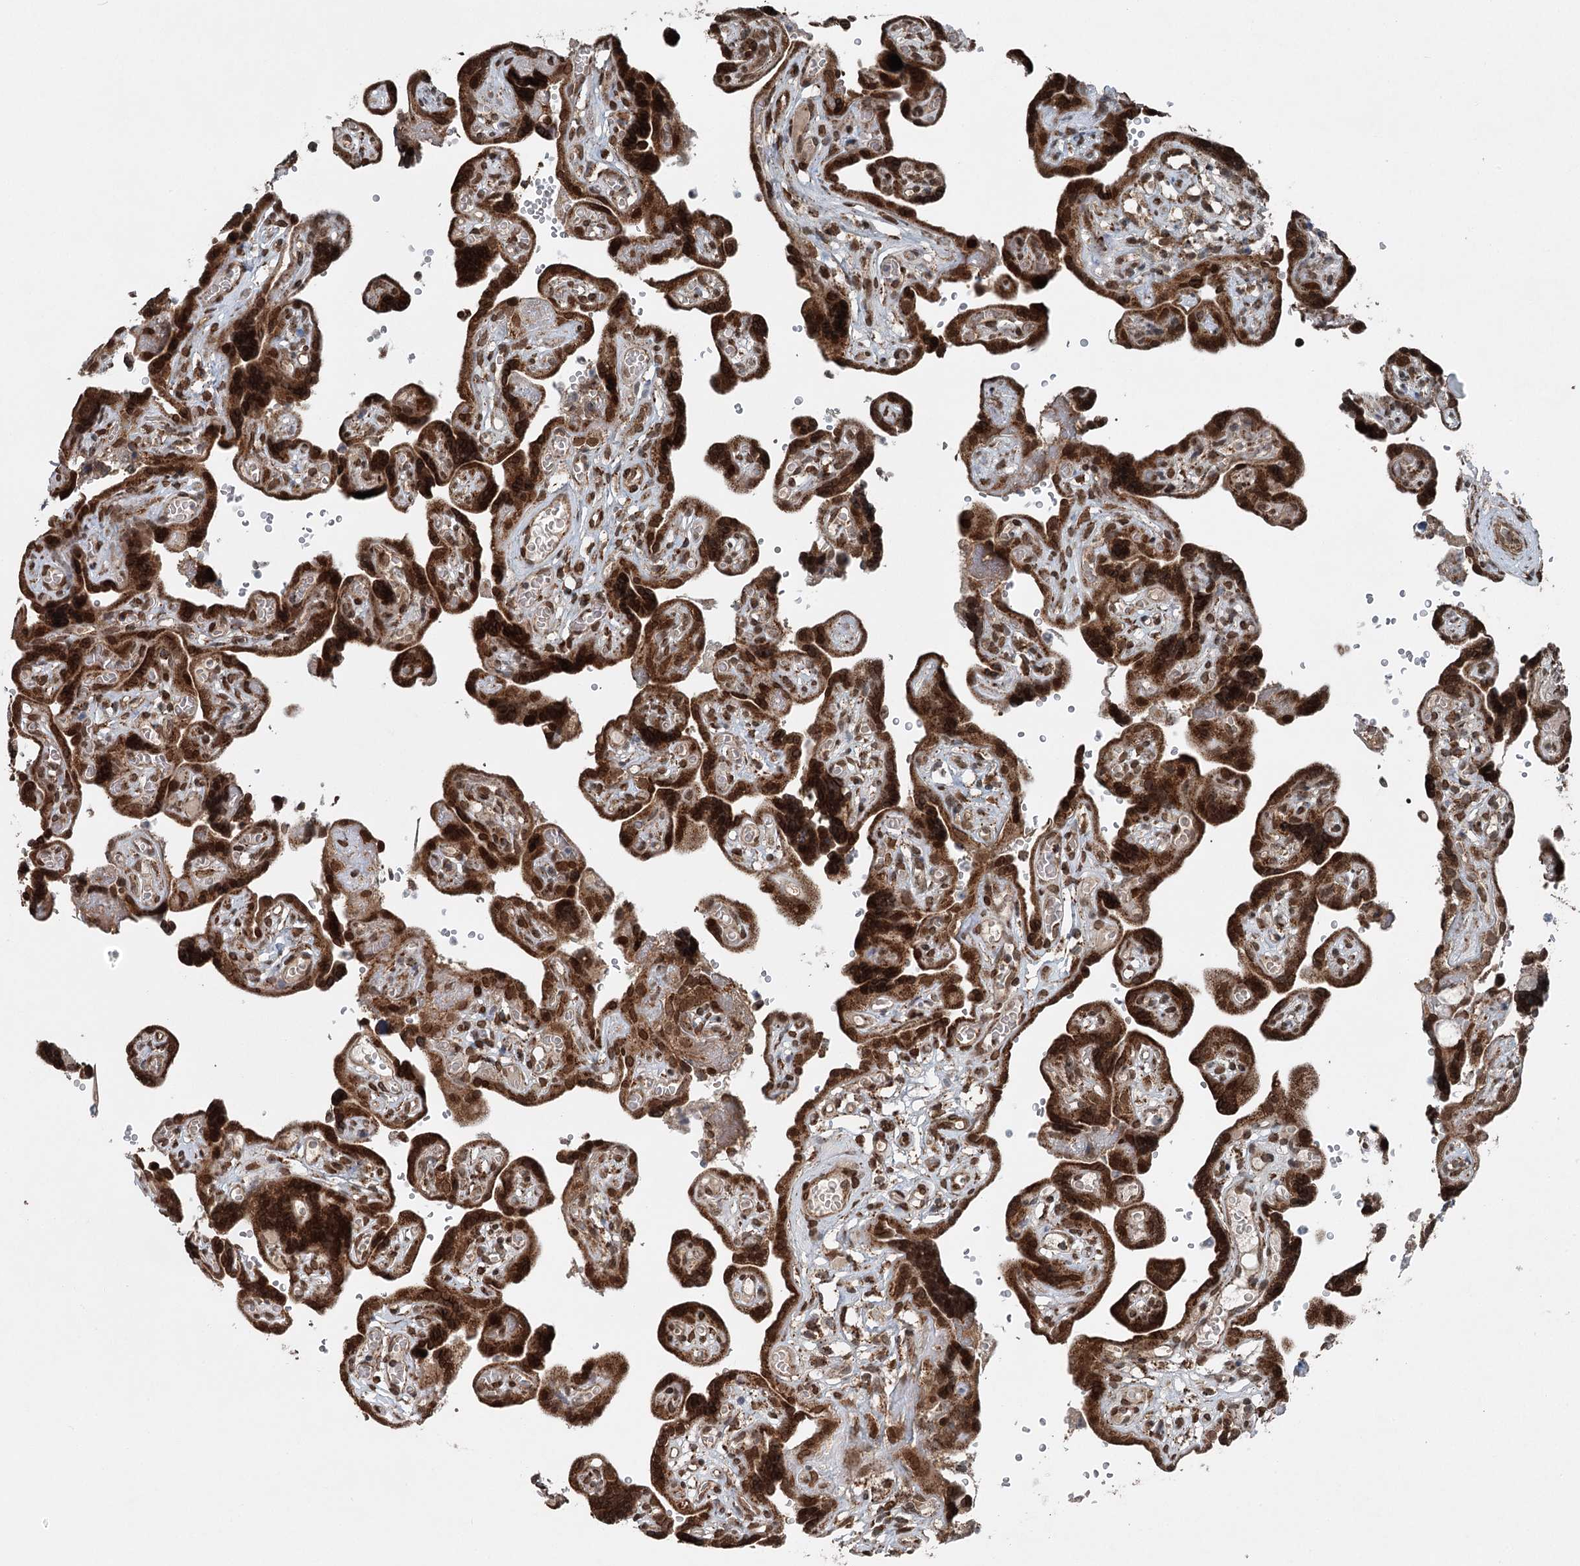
{"staining": {"intensity": "strong", "quantity": ">75%", "location": "cytoplasmic/membranous,nuclear"}, "tissue": "placenta", "cell_type": "Decidual cells", "image_type": "normal", "snomed": [{"axis": "morphology", "description": "Normal tissue, NOS"}, {"axis": "topography", "description": "Placenta"}], "caption": "Immunohistochemical staining of normal human placenta displays high levels of strong cytoplasmic/membranous,nuclear staining in about >75% of decidual cells. Using DAB (3,3'-diaminobenzidine) (brown) and hematoxylin (blue) stains, captured at high magnification using brightfield microscopy.", "gene": "BCKDHA", "patient": {"sex": "female", "age": 30}}